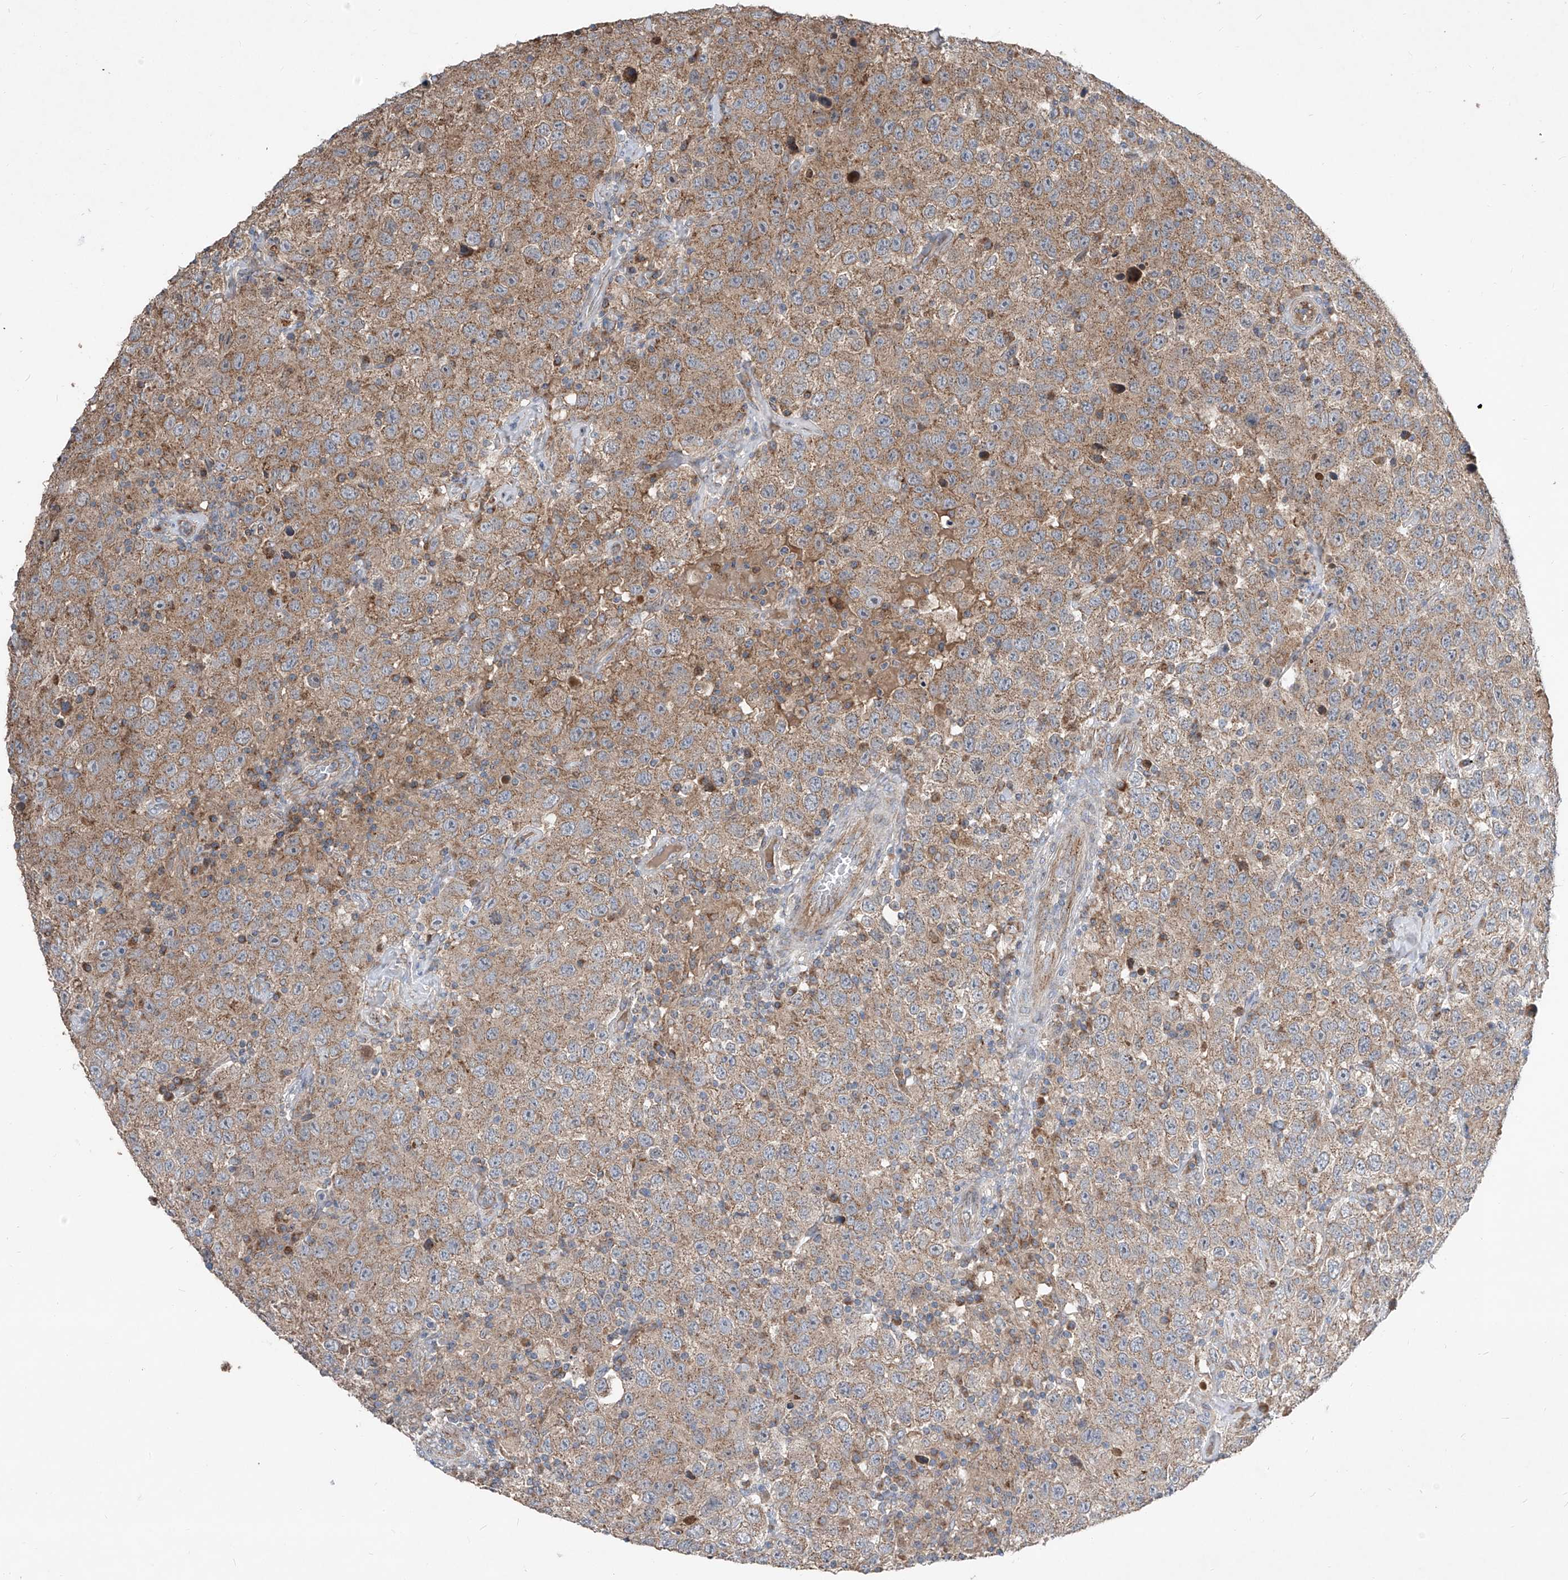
{"staining": {"intensity": "moderate", "quantity": ">75%", "location": "cytoplasmic/membranous"}, "tissue": "testis cancer", "cell_type": "Tumor cells", "image_type": "cancer", "snomed": [{"axis": "morphology", "description": "Seminoma, NOS"}, {"axis": "topography", "description": "Testis"}], "caption": "Brown immunohistochemical staining in human testis cancer shows moderate cytoplasmic/membranous staining in approximately >75% of tumor cells. The staining is performed using DAB (3,3'-diaminobenzidine) brown chromogen to label protein expression. The nuclei are counter-stained blue using hematoxylin.", "gene": "ABCD3", "patient": {"sex": "male", "age": 41}}